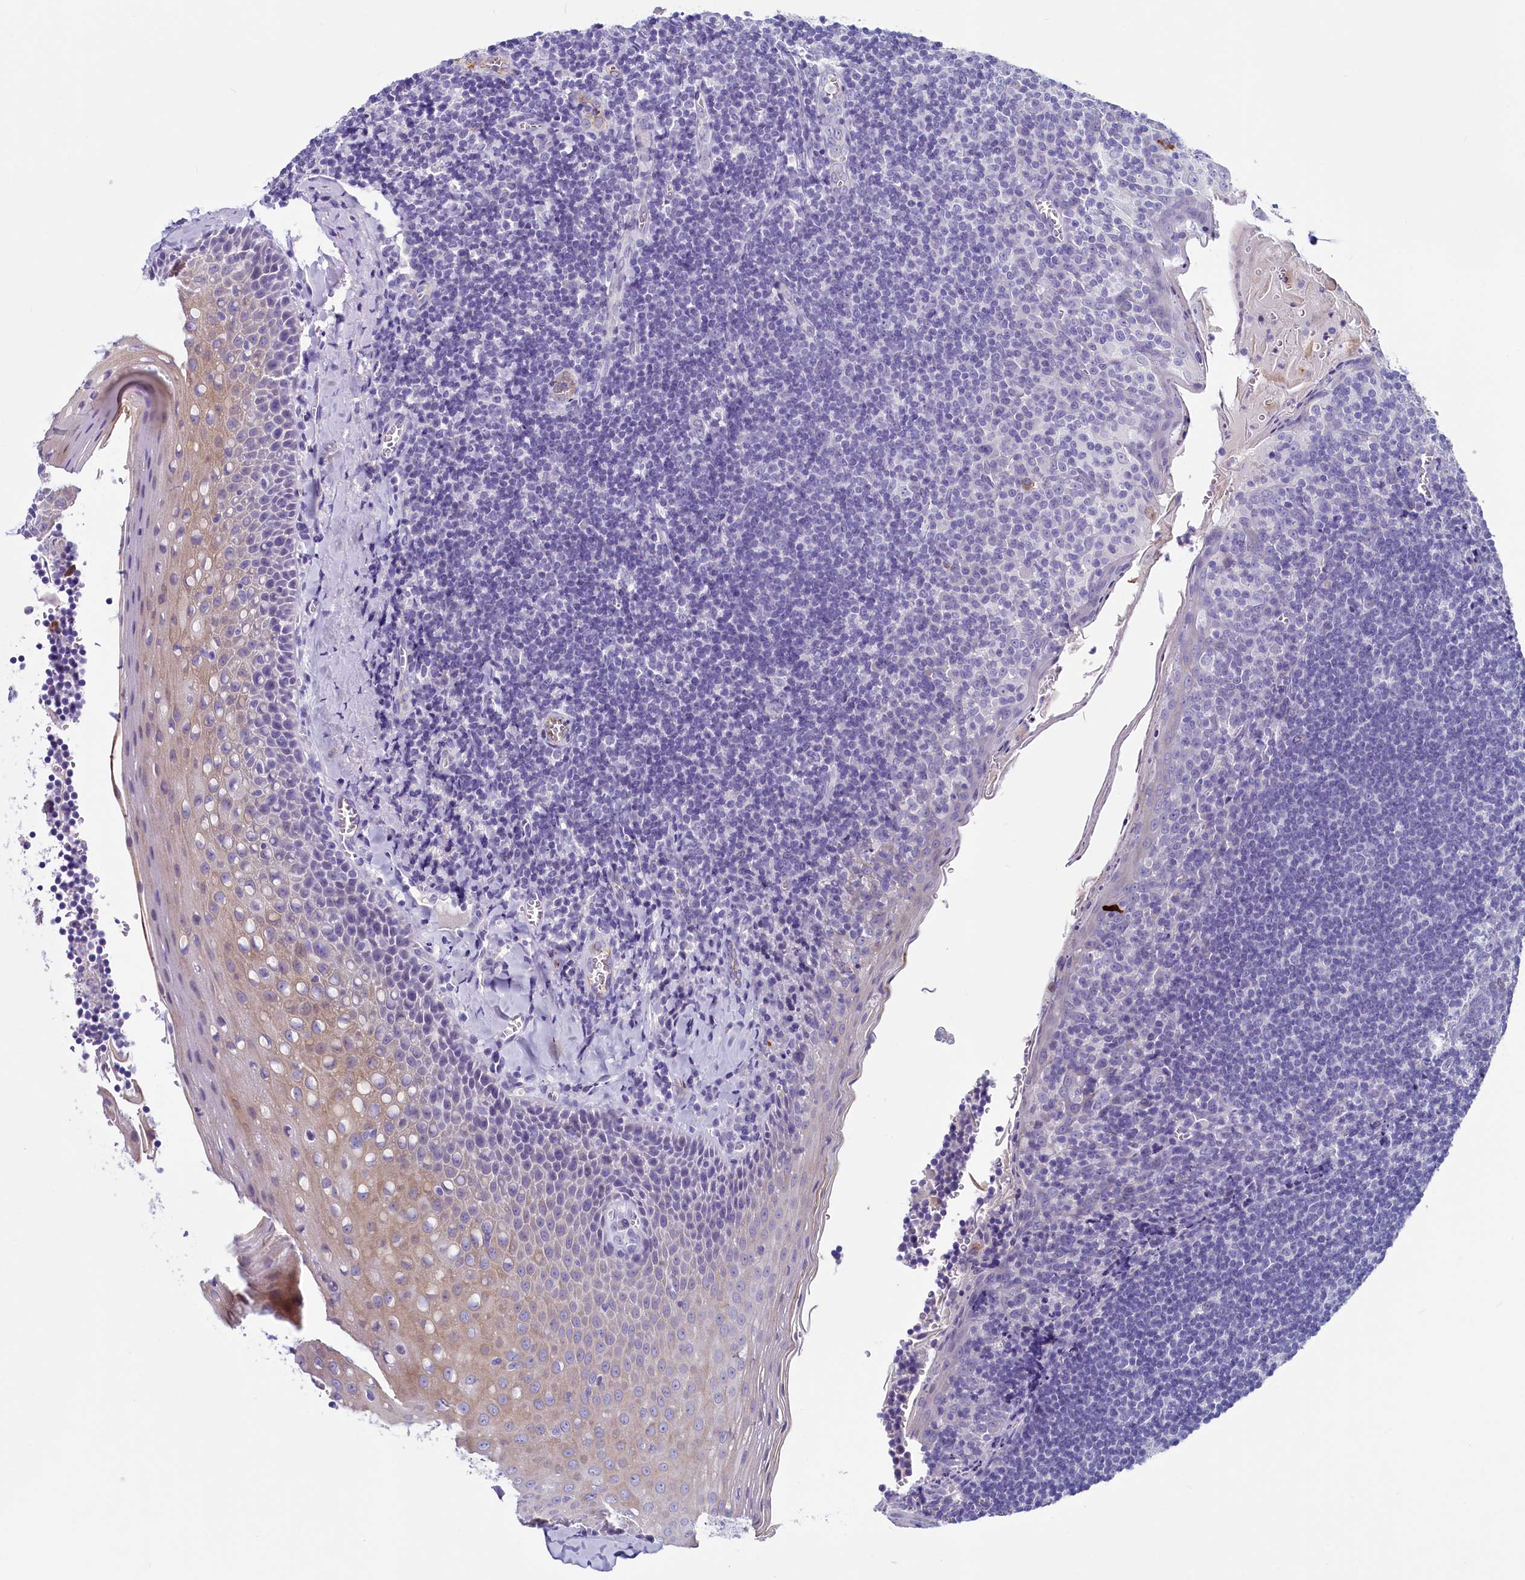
{"staining": {"intensity": "negative", "quantity": "none", "location": "none"}, "tissue": "tonsil", "cell_type": "Germinal center cells", "image_type": "normal", "snomed": [{"axis": "morphology", "description": "Normal tissue, NOS"}, {"axis": "topography", "description": "Tonsil"}], "caption": "The histopathology image shows no significant staining in germinal center cells of tonsil.", "gene": "INSC", "patient": {"sex": "male", "age": 27}}